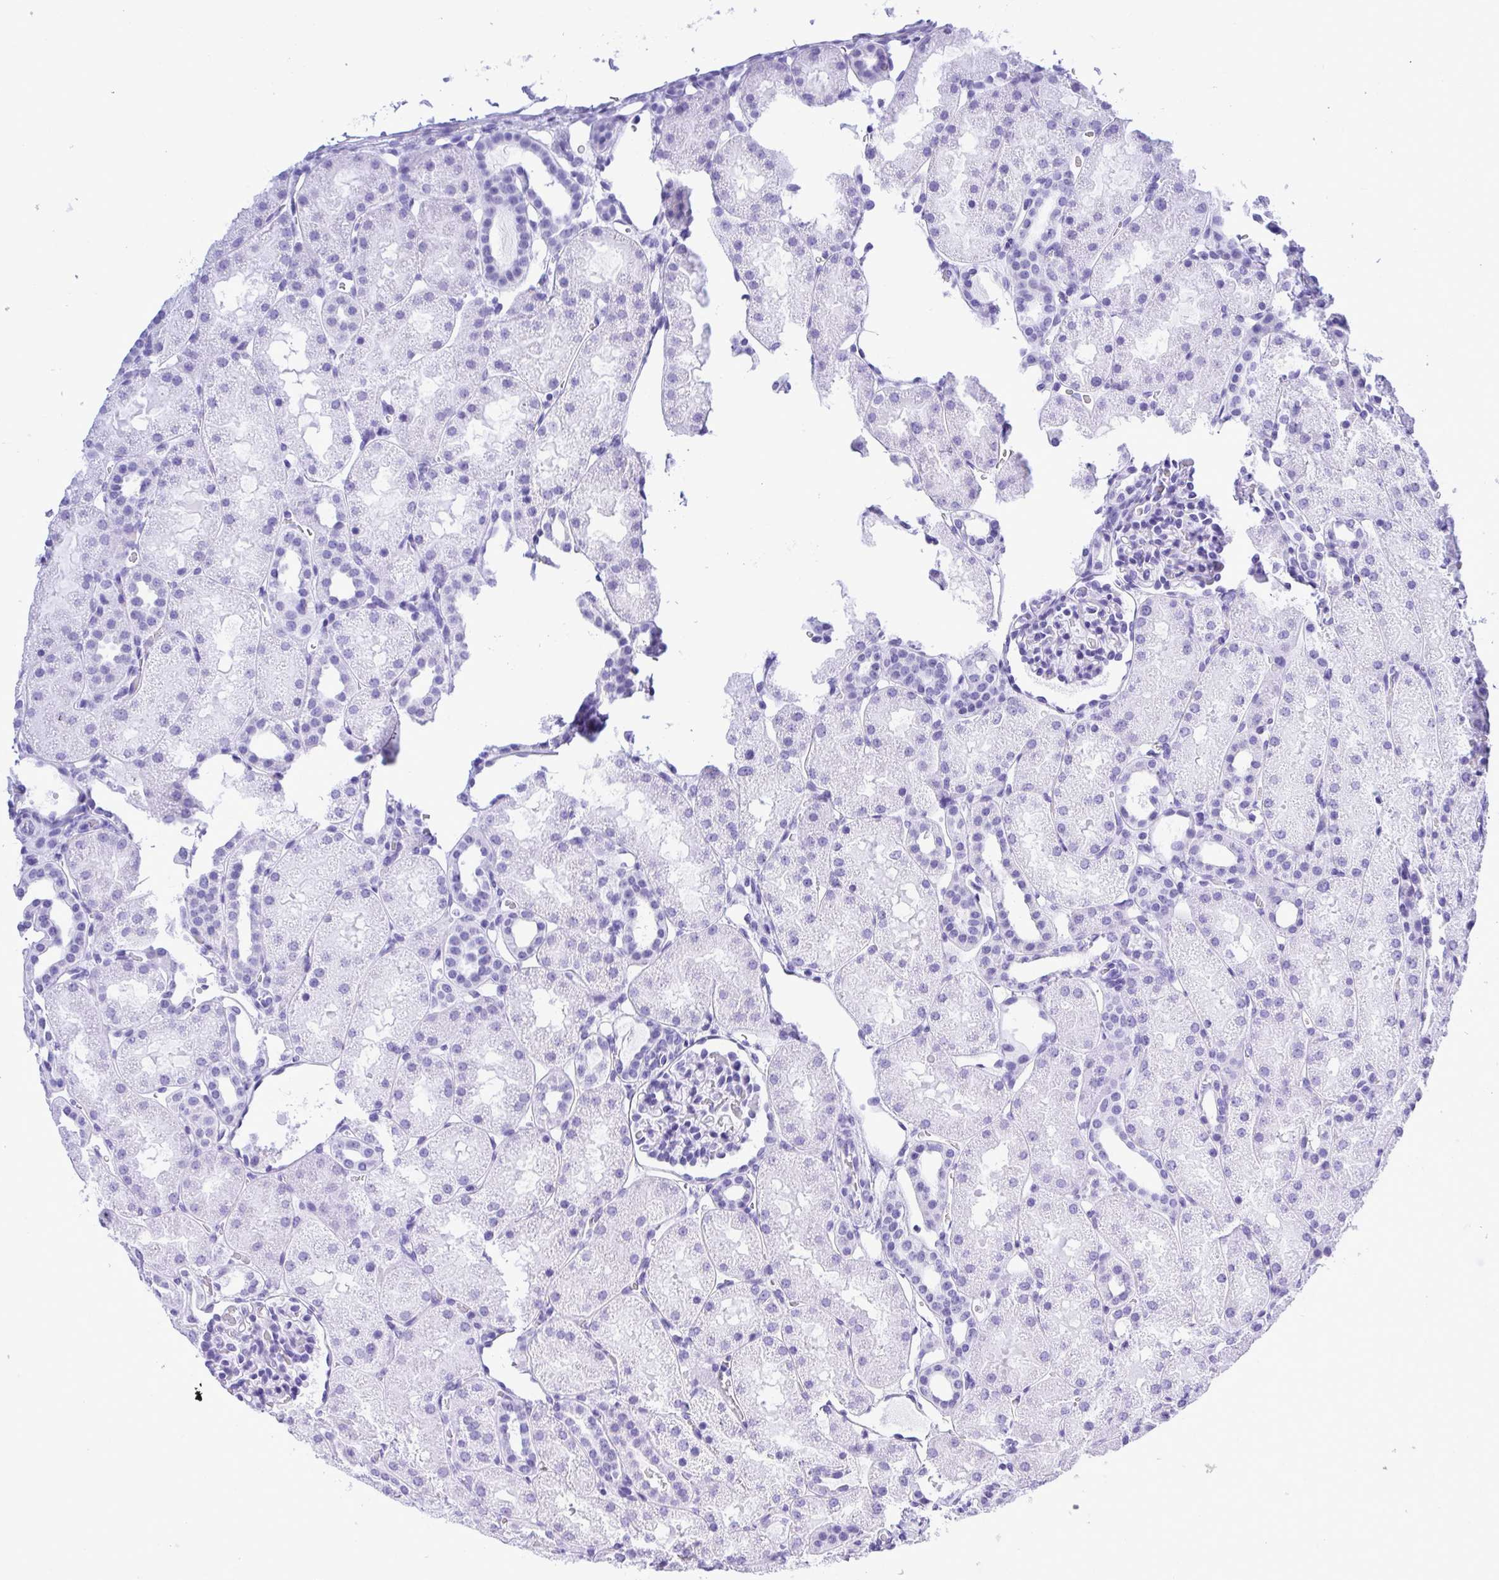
{"staining": {"intensity": "negative", "quantity": "none", "location": "none"}, "tissue": "kidney", "cell_type": "Cells in glomeruli", "image_type": "normal", "snomed": [{"axis": "morphology", "description": "Normal tissue, NOS"}, {"axis": "topography", "description": "Kidney"}], "caption": "Cells in glomeruli show no significant staining in normal kidney. The staining is performed using DAB (3,3'-diaminobenzidine) brown chromogen with nuclei counter-stained in using hematoxylin.", "gene": "THOP1", "patient": {"sex": "male", "age": 2}}